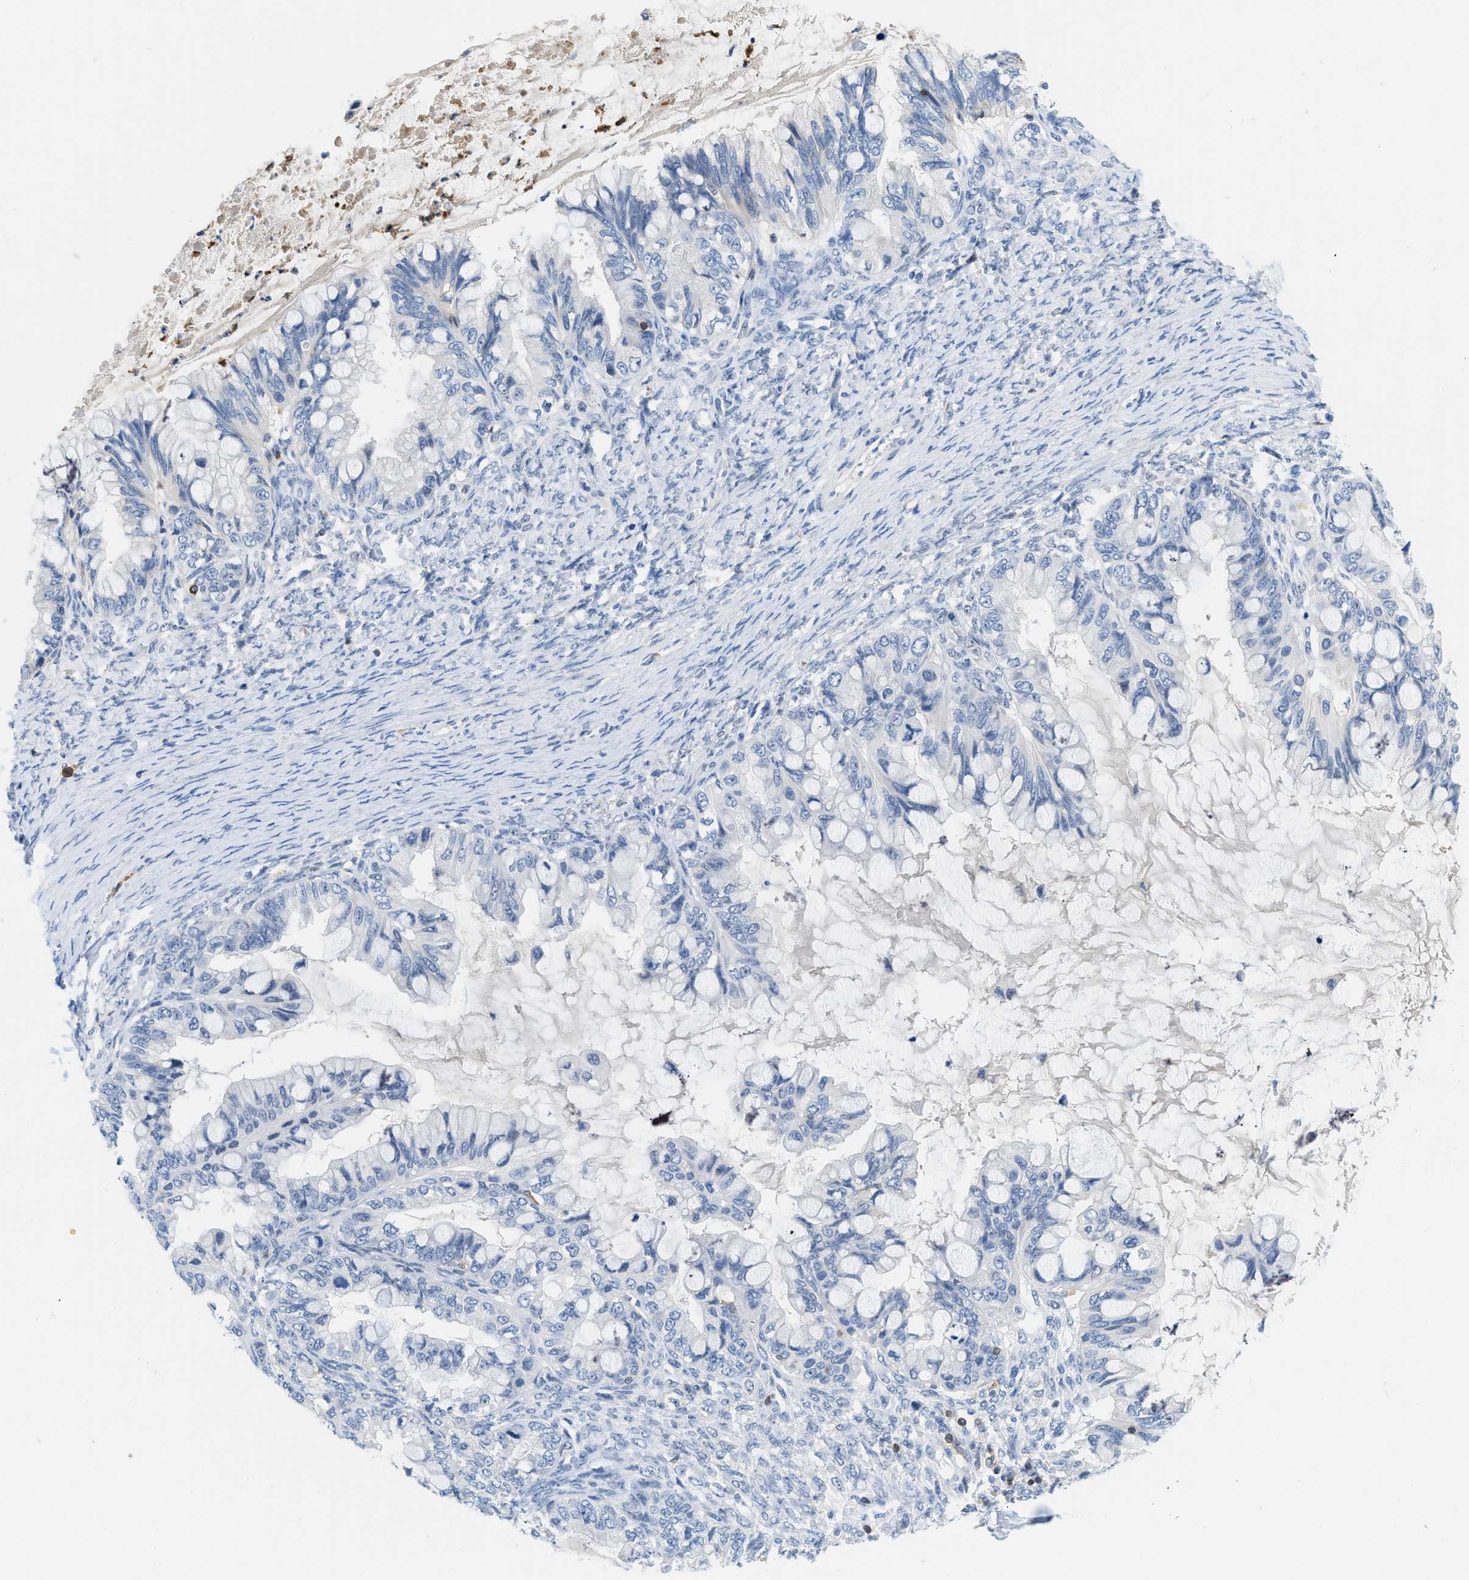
{"staining": {"intensity": "negative", "quantity": "none", "location": "none"}, "tissue": "ovarian cancer", "cell_type": "Tumor cells", "image_type": "cancer", "snomed": [{"axis": "morphology", "description": "Cystadenocarcinoma, mucinous, NOS"}, {"axis": "topography", "description": "Ovary"}], "caption": "This is an immunohistochemistry histopathology image of human ovarian cancer. There is no expression in tumor cells.", "gene": "FAM151A", "patient": {"sex": "female", "age": 80}}